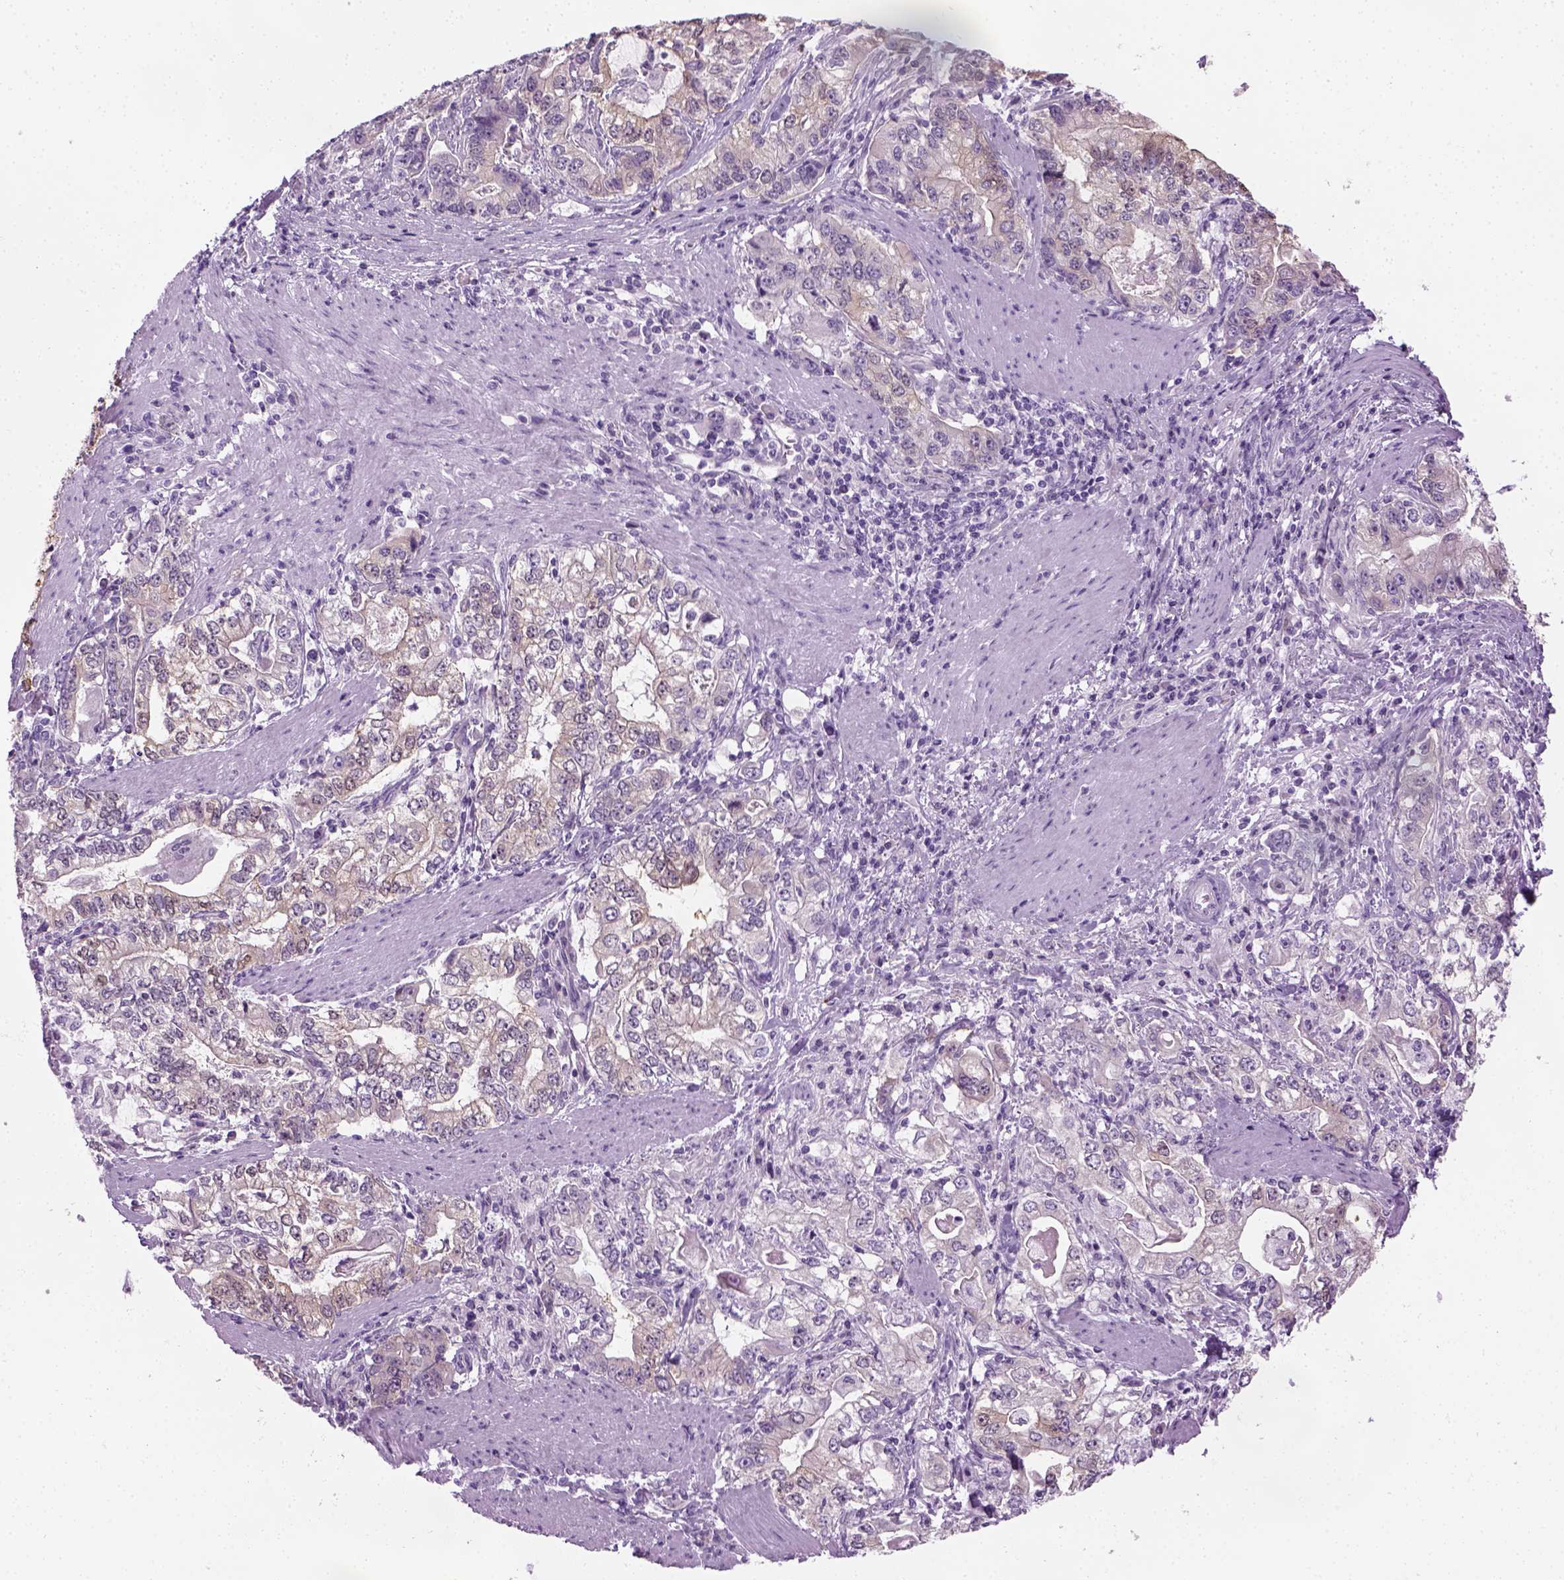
{"staining": {"intensity": "negative", "quantity": "none", "location": "none"}, "tissue": "stomach cancer", "cell_type": "Tumor cells", "image_type": "cancer", "snomed": [{"axis": "morphology", "description": "Adenocarcinoma, NOS"}, {"axis": "topography", "description": "Stomach, lower"}], "caption": "This is an IHC photomicrograph of stomach cancer. There is no positivity in tumor cells.", "gene": "CIBAR2", "patient": {"sex": "female", "age": 72}}